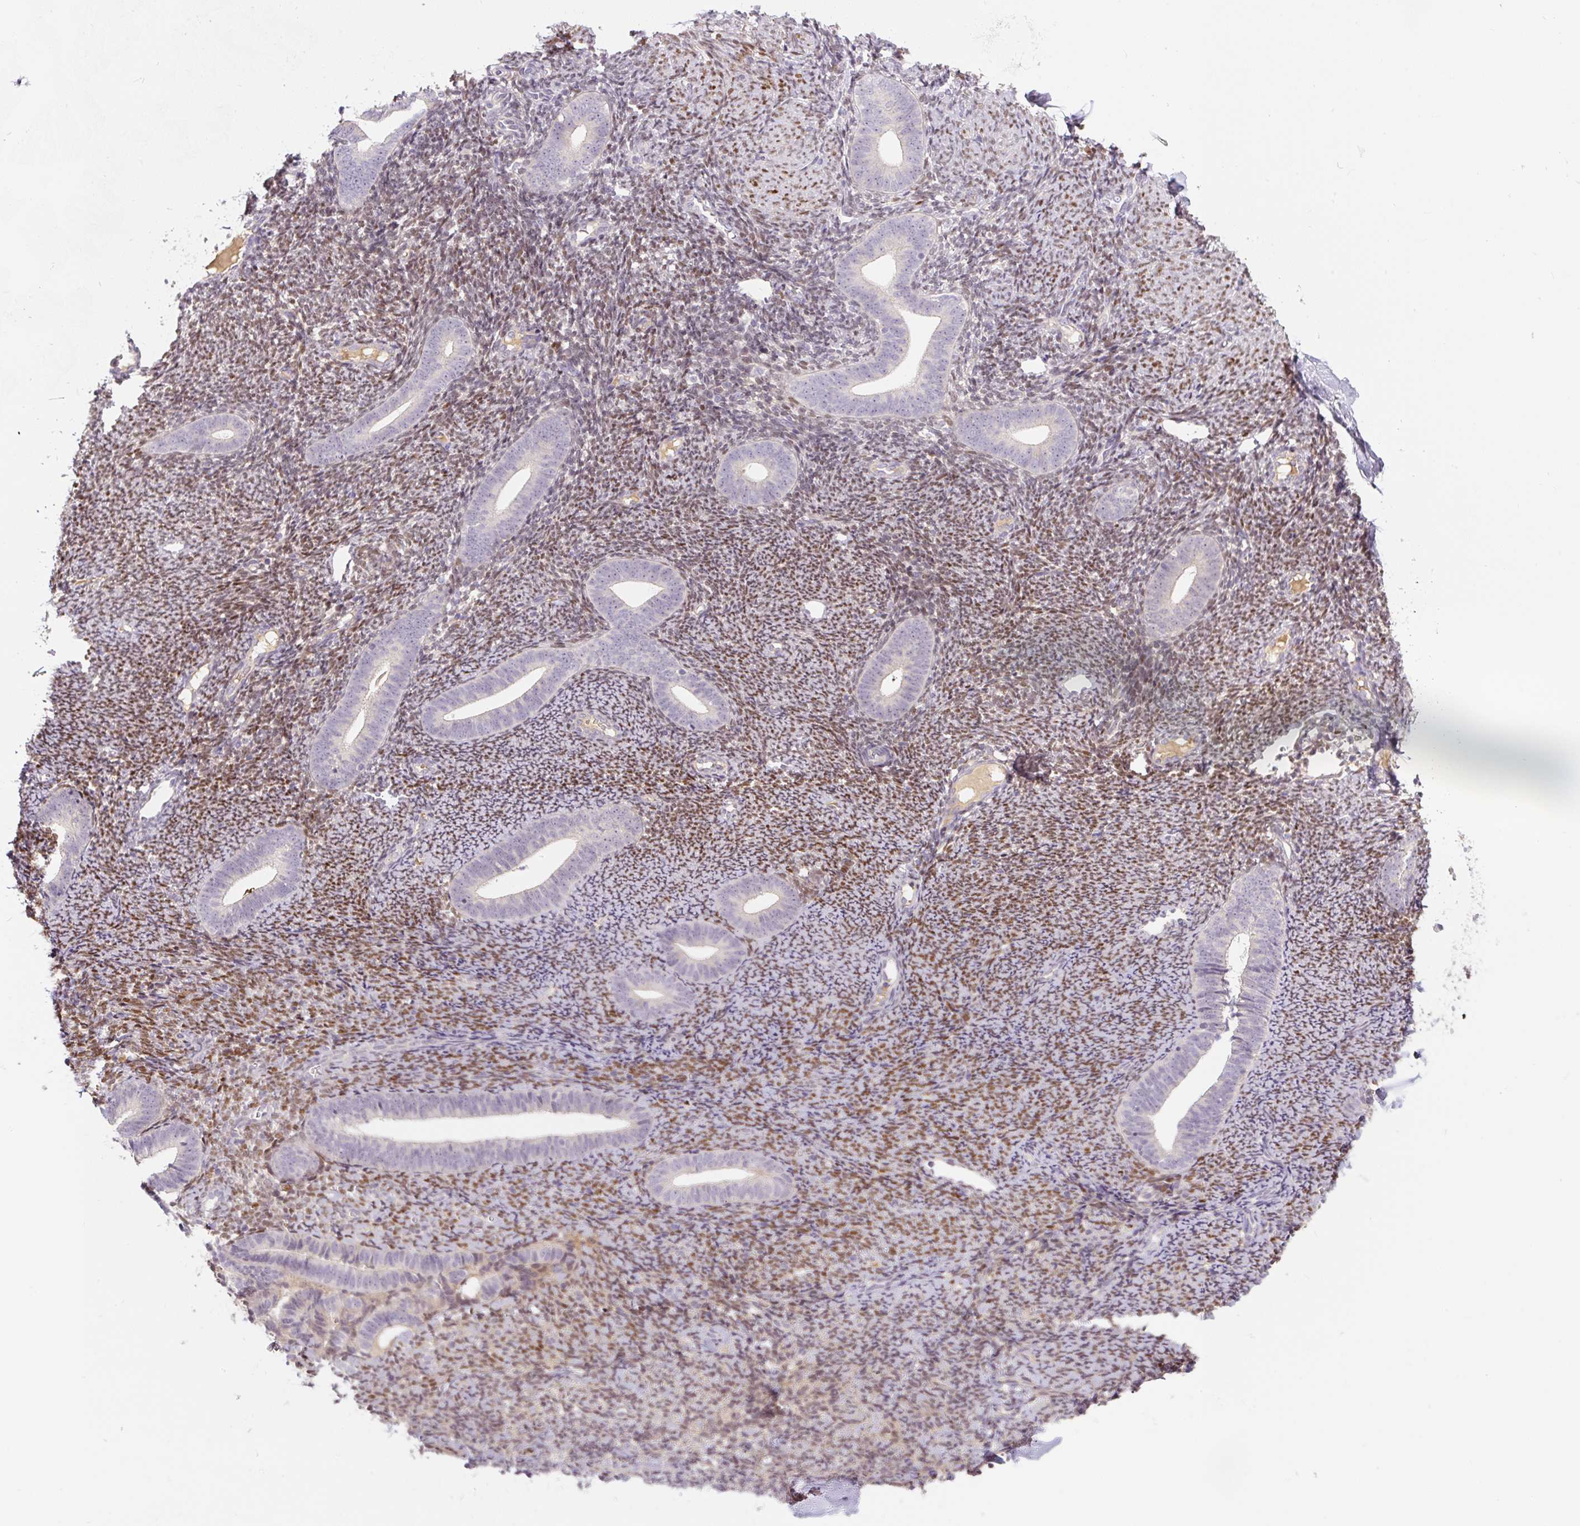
{"staining": {"intensity": "moderate", "quantity": "25%-75%", "location": "nuclear"}, "tissue": "endometrium", "cell_type": "Cells in endometrial stroma", "image_type": "normal", "snomed": [{"axis": "morphology", "description": "Normal tissue, NOS"}, {"axis": "topography", "description": "Endometrium"}], "caption": "Brown immunohistochemical staining in normal endometrium demonstrates moderate nuclear staining in approximately 25%-75% of cells in endometrial stroma. Using DAB (3,3'-diaminobenzidine) (brown) and hematoxylin (blue) stains, captured at high magnification using brightfield microscopy.", "gene": "PWWP3B", "patient": {"sex": "female", "age": 39}}